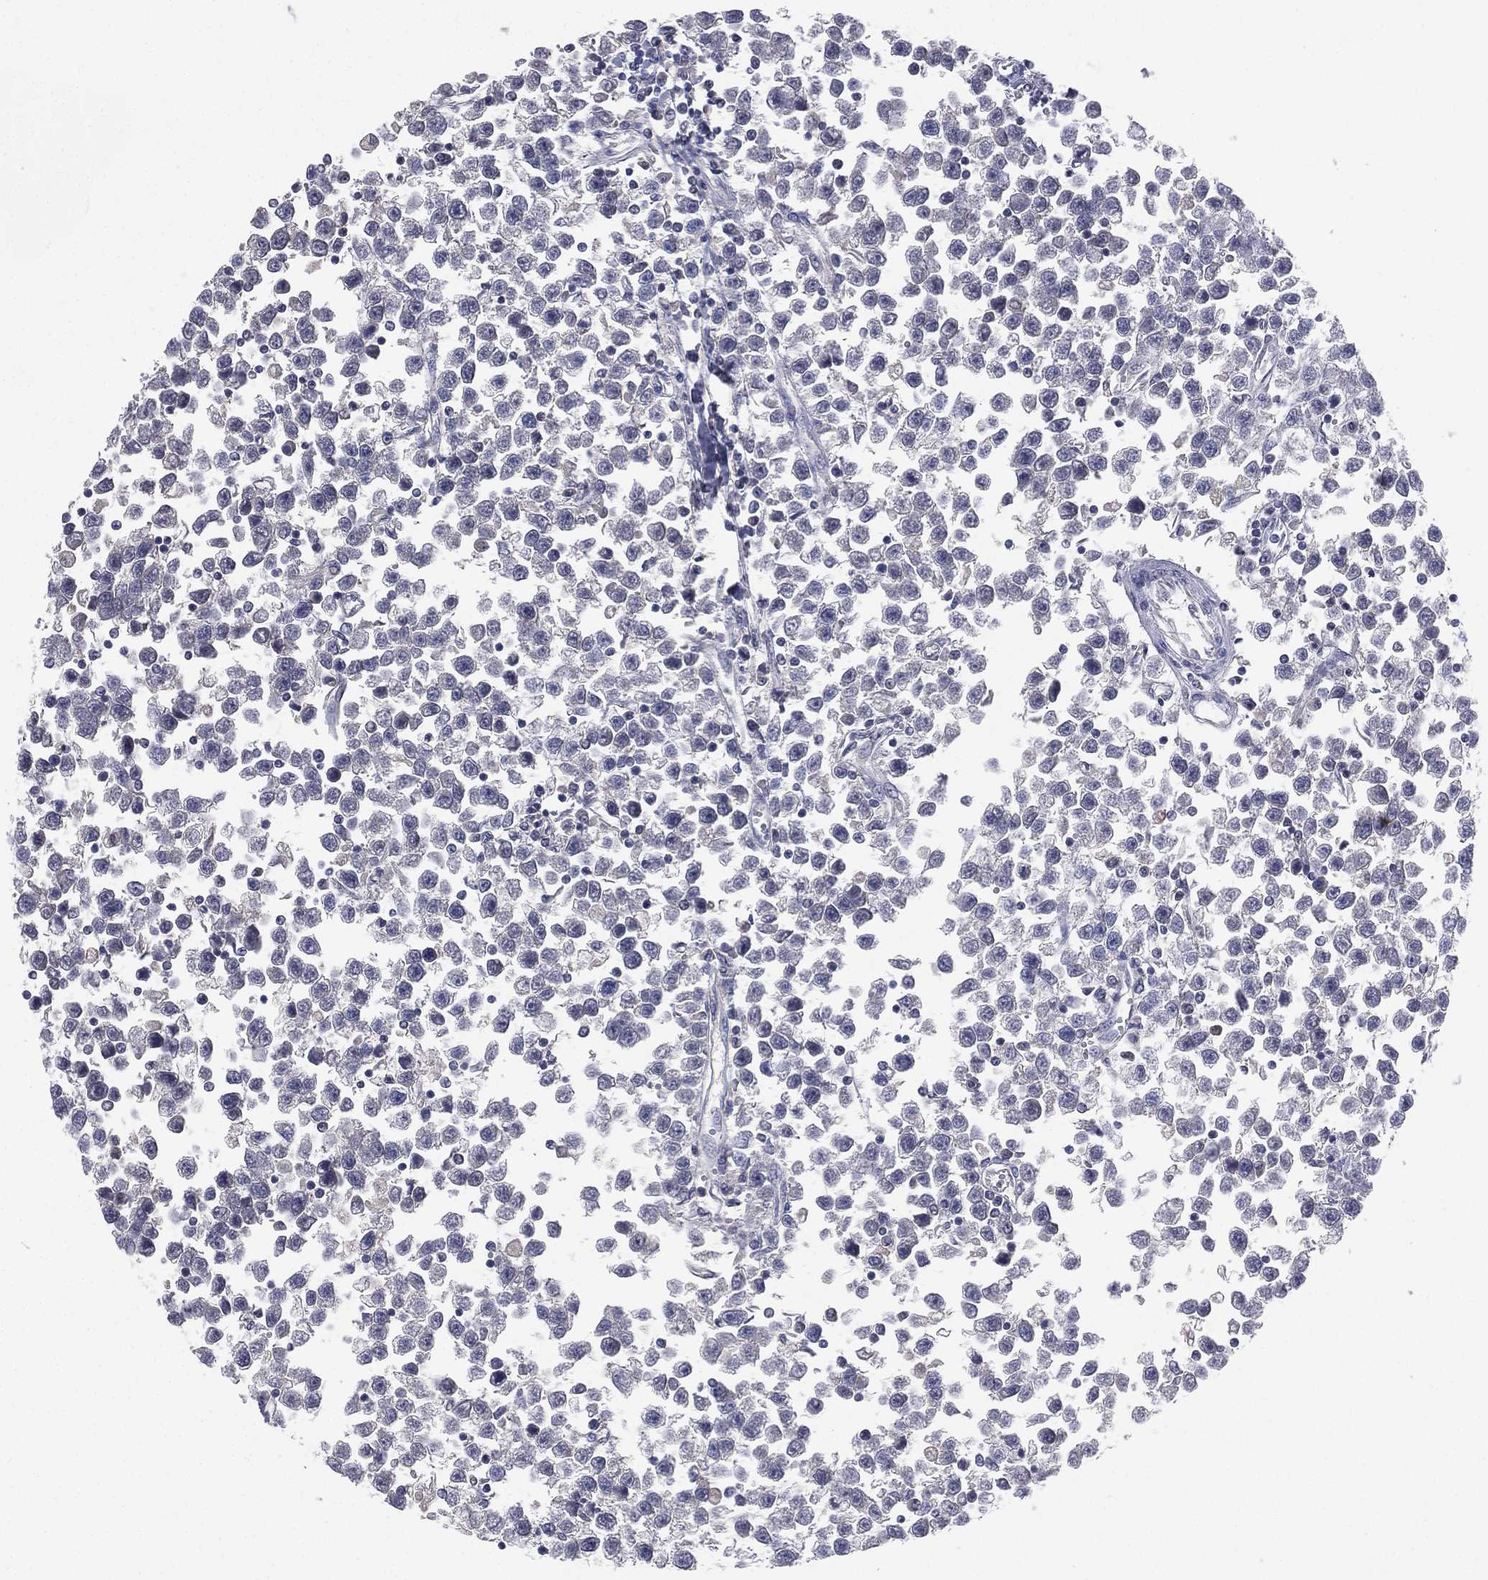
{"staining": {"intensity": "negative", "quantity": "none", "location": "none"}, "tissue": "testis cancer", "cell_type": "Tumor cells", "image_type": "cancer", "snomed": [{"axis": "morphology", "description": "Seminoma, NOS"}, {"axis": "topography", "description": "Testis"}], "caption": "Immunohistochemistry (IHC) of seminoma (testis) displays no expression in tumor cells.", "gene": "CD3D", "patient": {"sex": "male", "age": 34}}